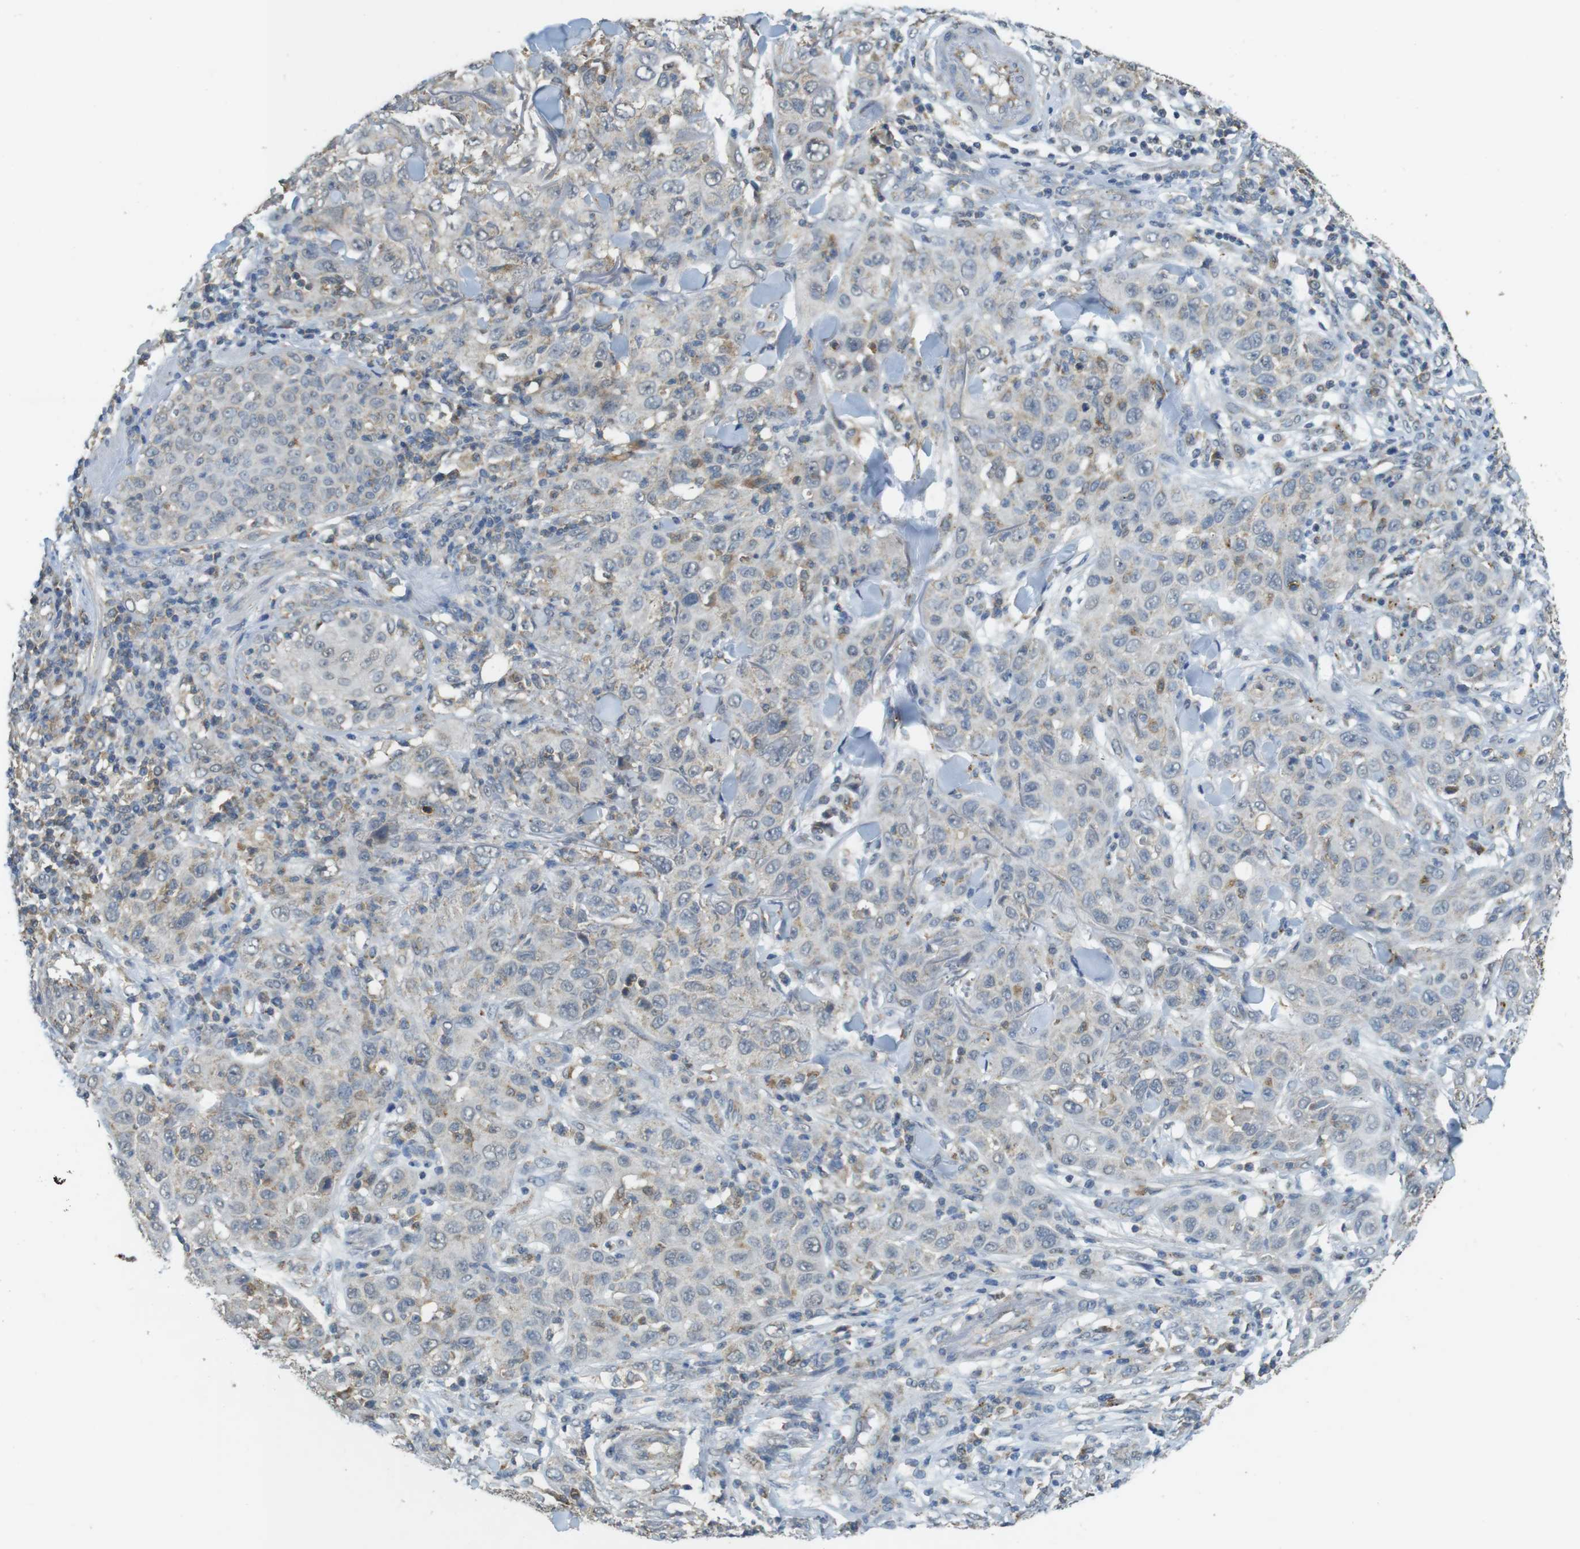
{"staining": {"intensity": "weak", "quantity": "<25%", "location": "cytoplasmic/membranous"}, "tissue": "skin cancer", "cell_type": "Tumor cells", "image_type": "cancer", "snomed": [{"axis": "morphology", "description": "Squamous cell carcinoma, NOS"}, {"axis": "topography", "description": "Skin"}], "caption": "Immunohistochemical staining of skin cancer (squamous cell carcinoma) shows no significant positivity in tumor cells. (DAB (3,3'-diaminobenzidine) immunohistochemistry with hematoxylin counter stain).", "gene": "BRI3BP", "patient": {"sex": "female", "age": 88}}